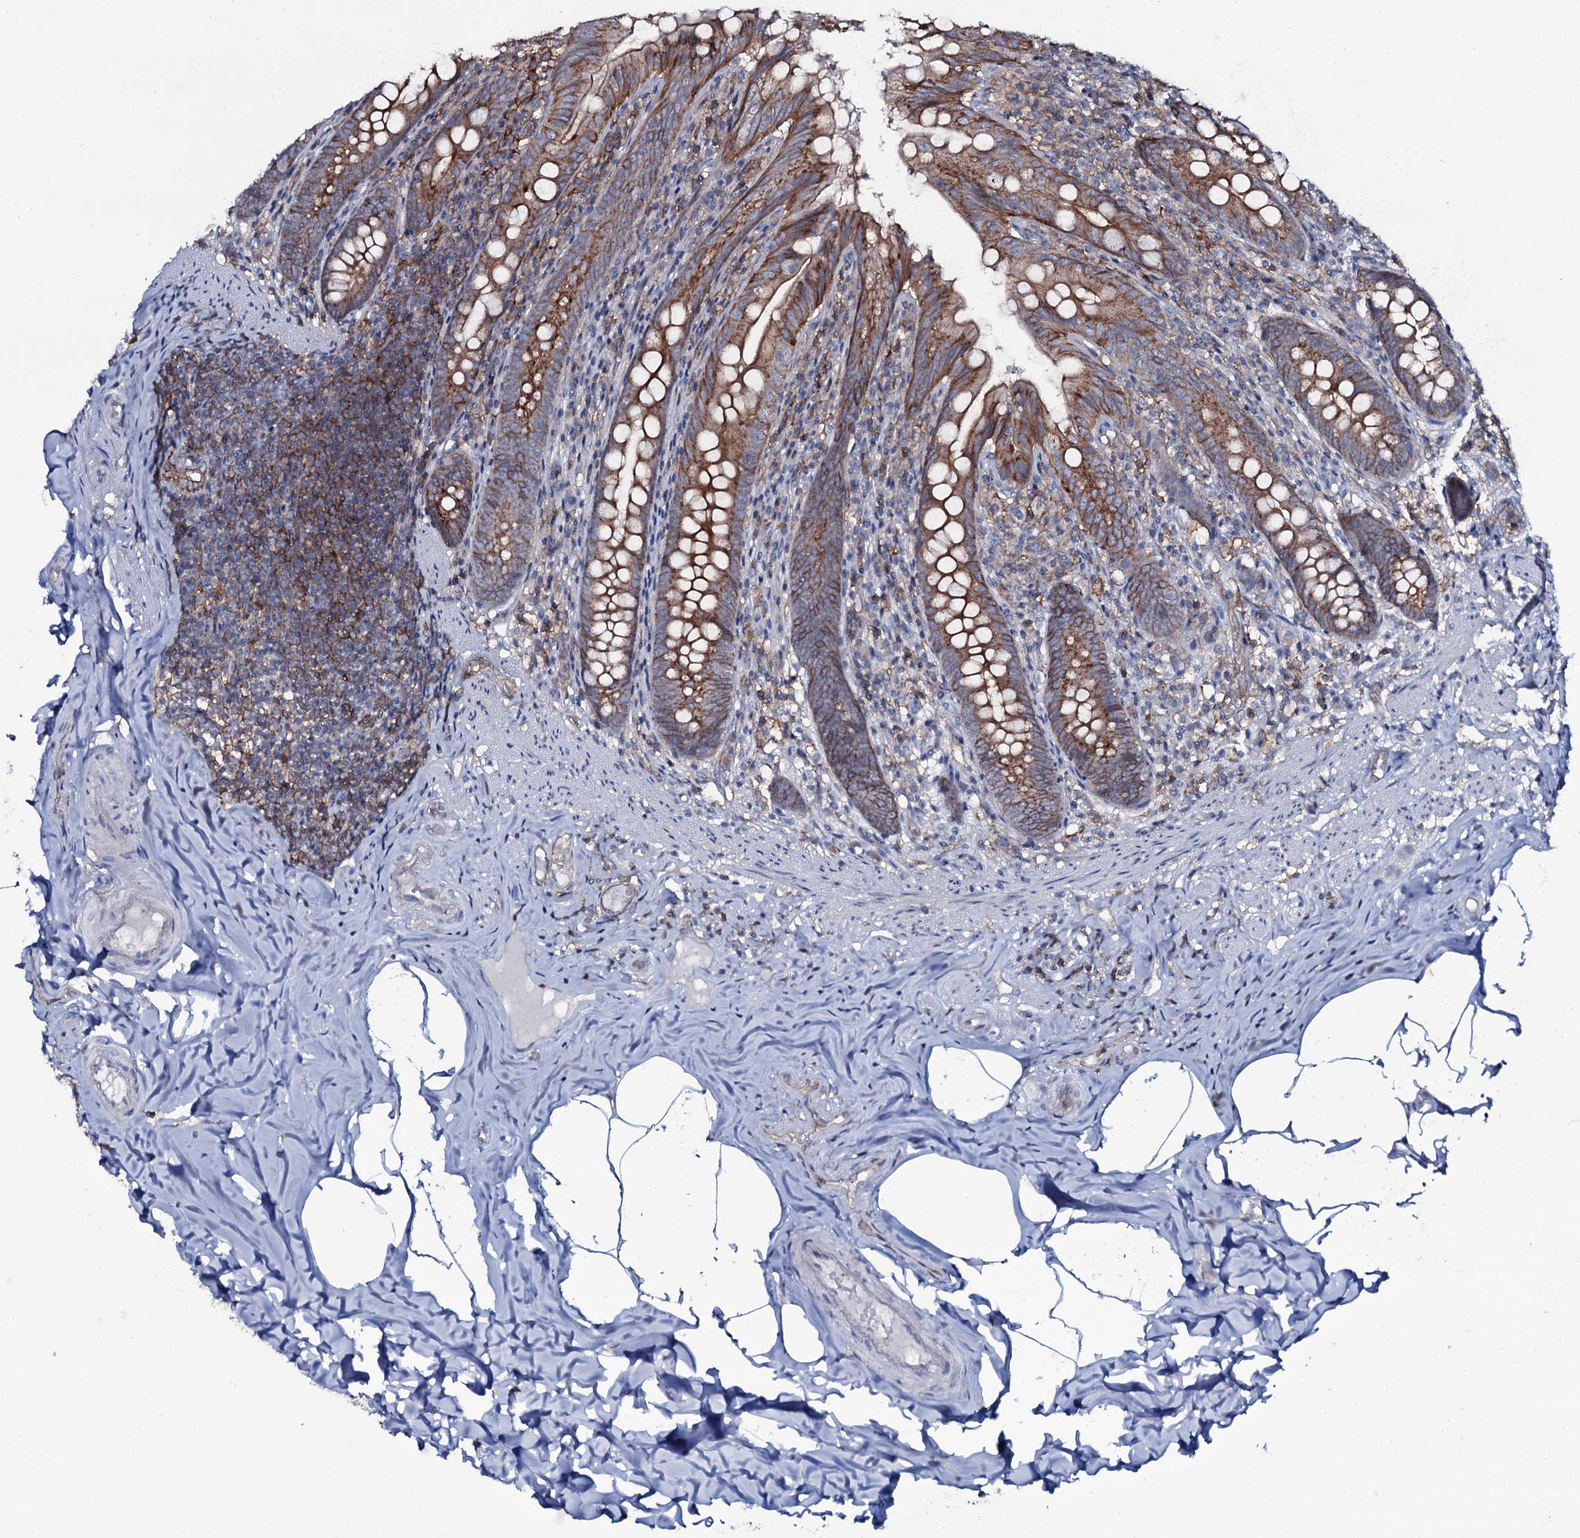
{"staining": {"intensity": "strong", "quantity": ">75%", "location": "cytoplasmic/membranous"}, "tissue": "appendix", "cell_type": "Glandular cells", "image_type": "normal", "snomed": [{"axis": "morphology", "description": "Normal tissue, NOS"}, {"axis": "topography", "description": "Appendix"}], "caption": "IHC of normal appendix reveals high levels of strong cytoplasmic/membranous staining in about >75% of glandular cells. (IHC, brightfield microscopy, high magnification).", "gene": "SNAP23", "patient": {"sex": "male", "age": 55}}